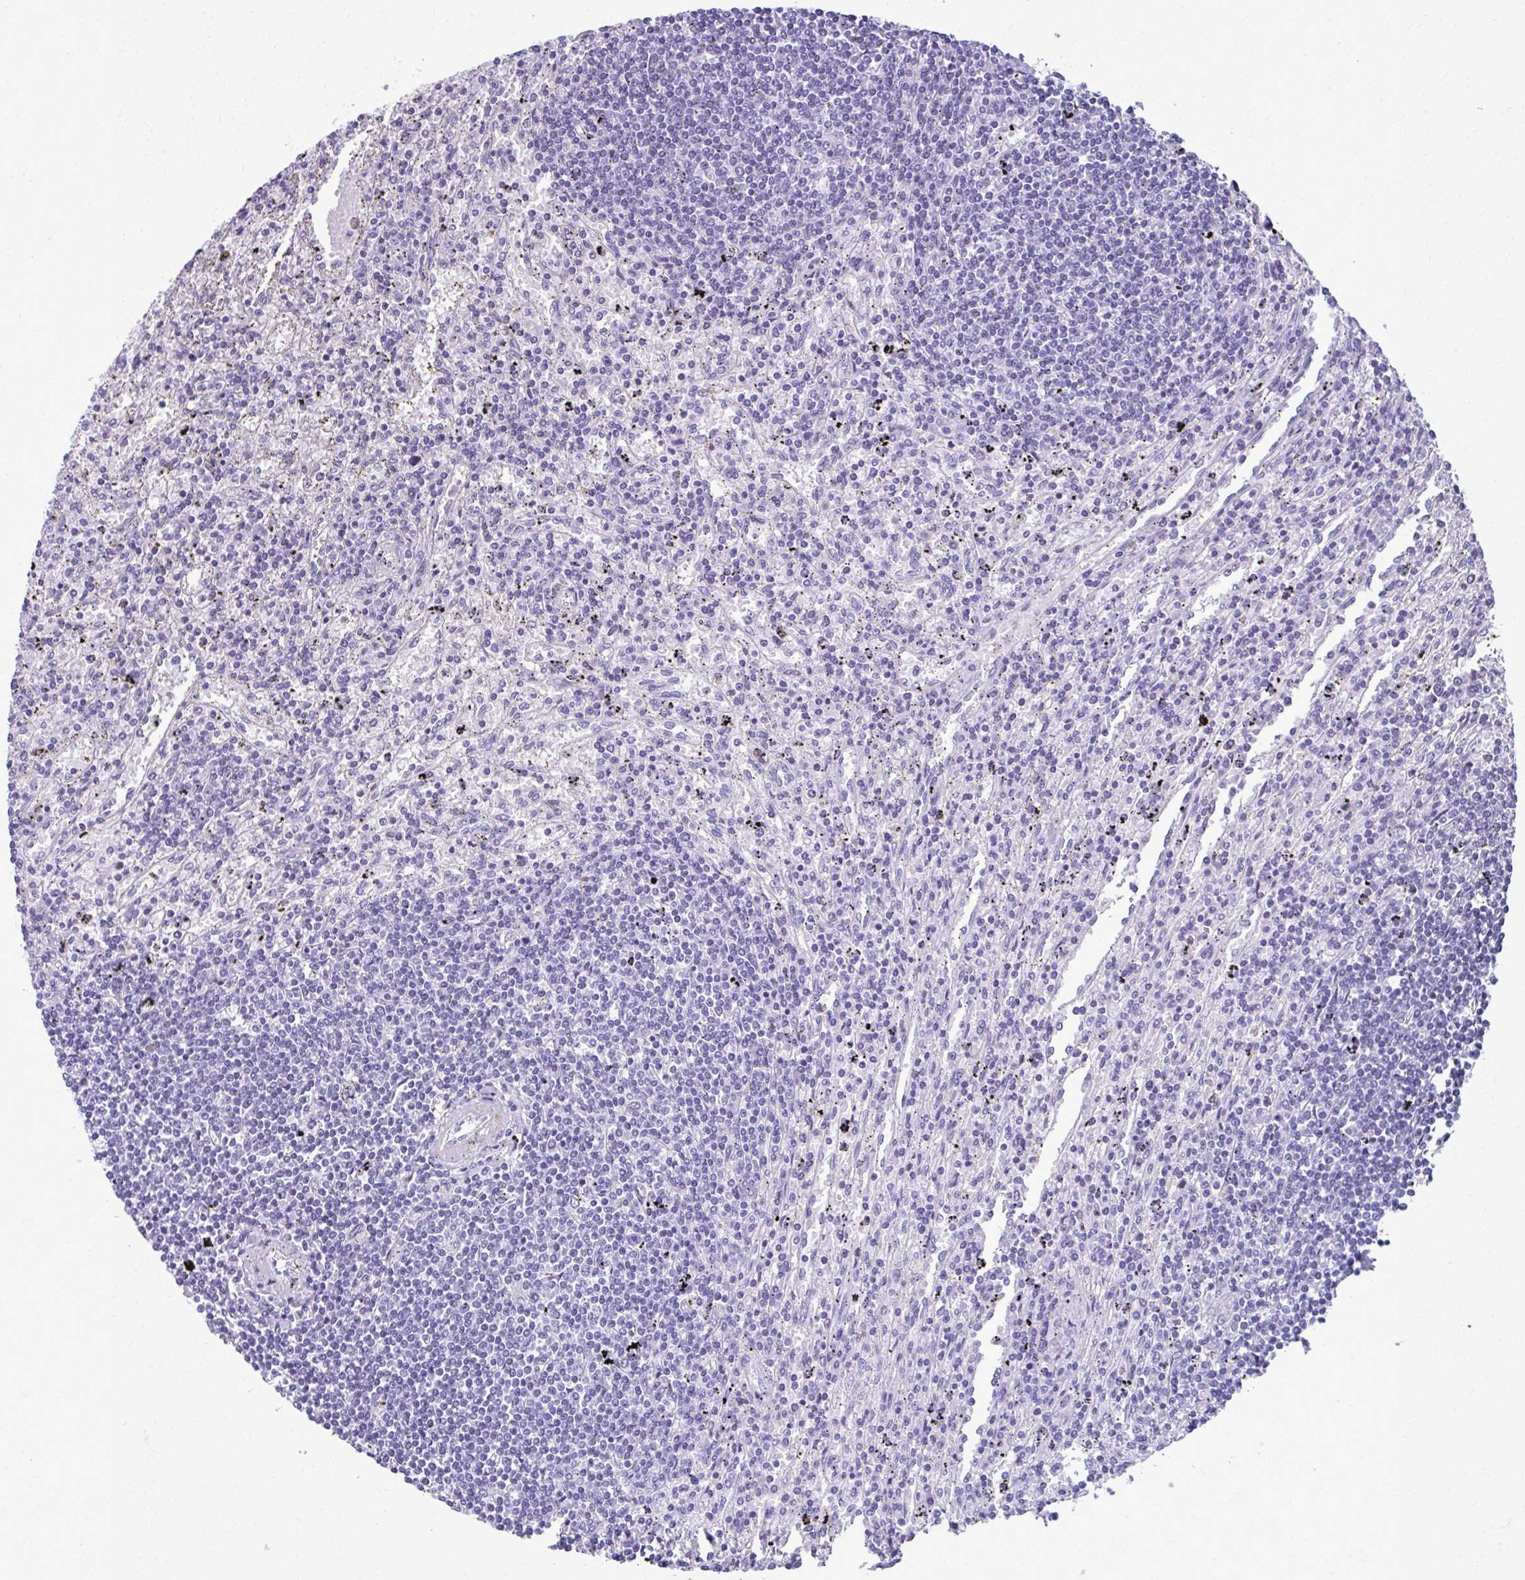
{"staining": {"intensity": "negative", "quantity": "none", "location": "none"}, "tissue": "lymphoma", "cell_type": "Tumor cells", "image_type": "cancer", "snomed": [{"axis": "morphology", "description": "Malignant lymphoma, non-Hodgkin's type, Low grade"}, {"axis": "topography", "description": "Spleen"}], "caption": "The micrograph reveals no staining of tumor cells in lymphoma.", "gene": "MPLKIP", "patient": {"sex": "male", "age": 76}}